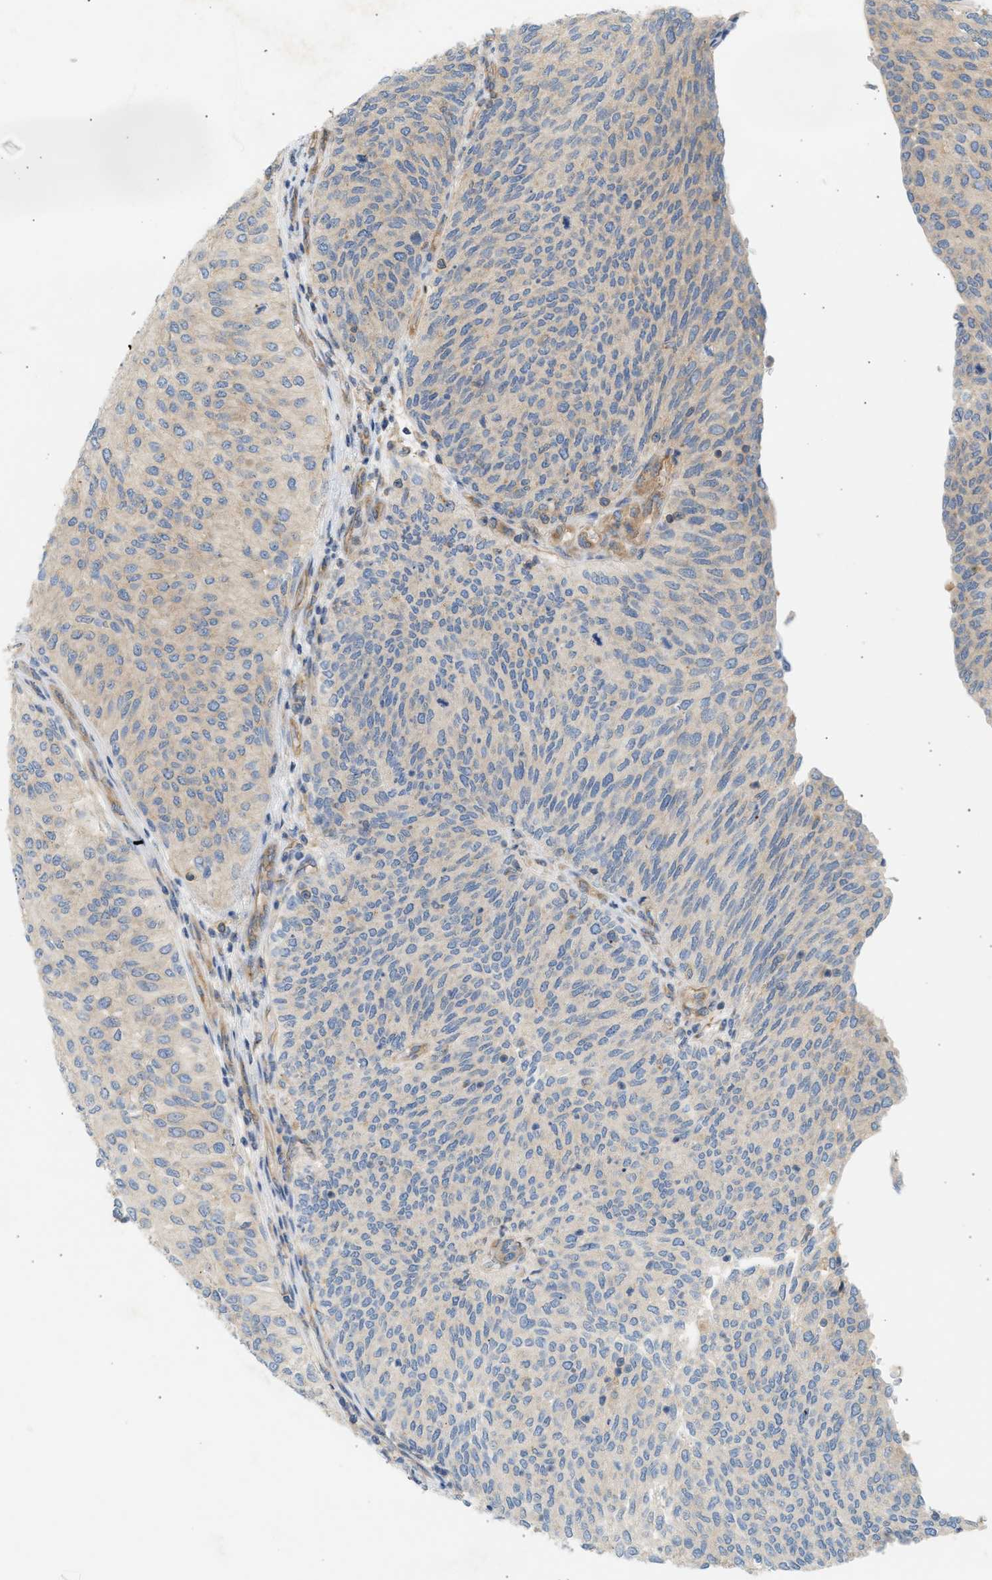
{"staining": {"intensity": "negative", "quantity": "none", "location": "none"}, "tissue": "urothelial cancer", "cell_type": "Tumor cells", "image_type": "cancer", "snomed": [{"axis": "morphology", "description": "Urothelial carcinoma, Low grade"}, {"axis": "topography", "description": "Urinary bladder"}], "caption": "Immunohistochemical staining of urothelial cancer demonstrates no significant staining in tumor cells.", "gene": "PAFAH1B1", "patient": {"sex": "female", "age": 79}}